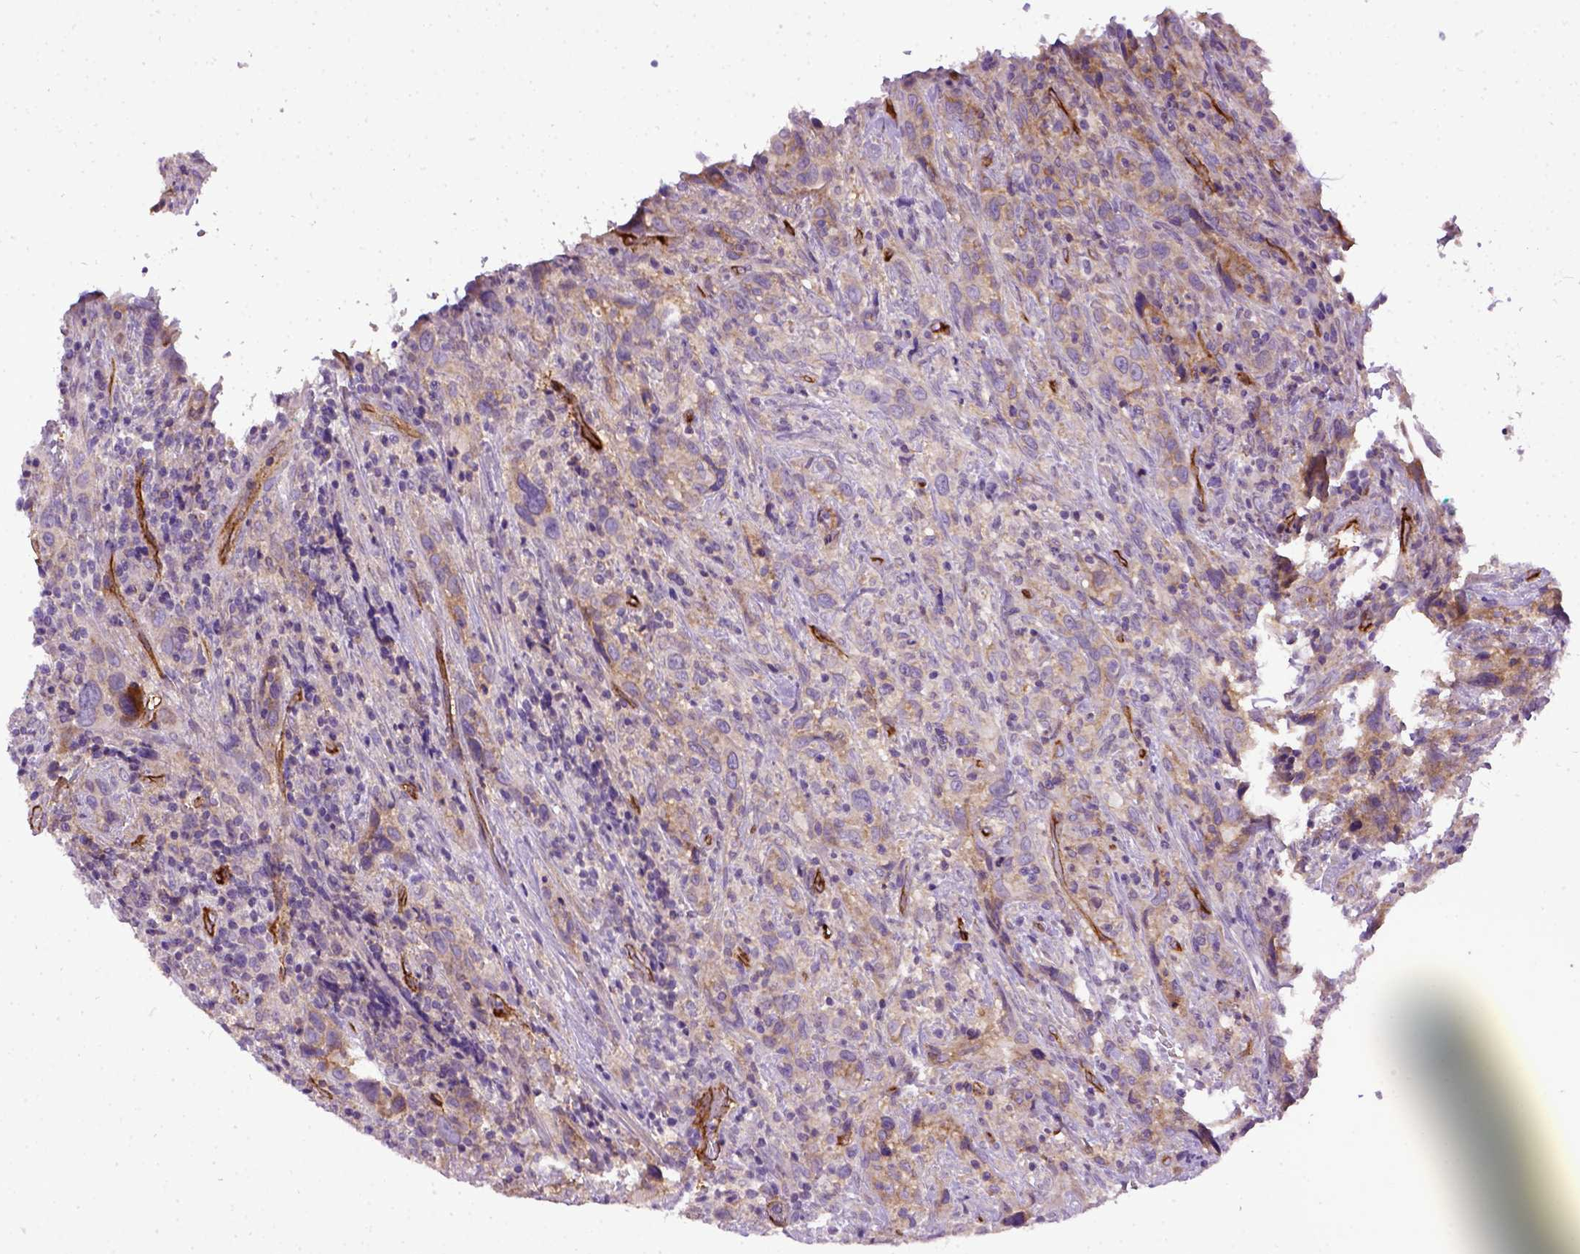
{"staining": {"intensity": "weak", "quantity": "25%-75%", "location": "cytoplasmic/membranous"}, "tissue": "urothelial cancer", "cell_type": "Tumor cells", "image_type": "cancer", "snomed": [{"axis": "morphology", "description": "Urothelial carcinoma, NOS"}, {"axis": "morphology", "description": "Urothelial carcinoma, High grade"}, {"axis": "topography", "description": "Urinary bladder"}], "caption": "This histopathology image demonstrates IHC staining of urothelial cancer, with low weak cytoplasmic/membranous positivity in approximately 25%-75% of tumor cells.", "gene": "ENG", "patient": {"sex": "female", "age": 64}}